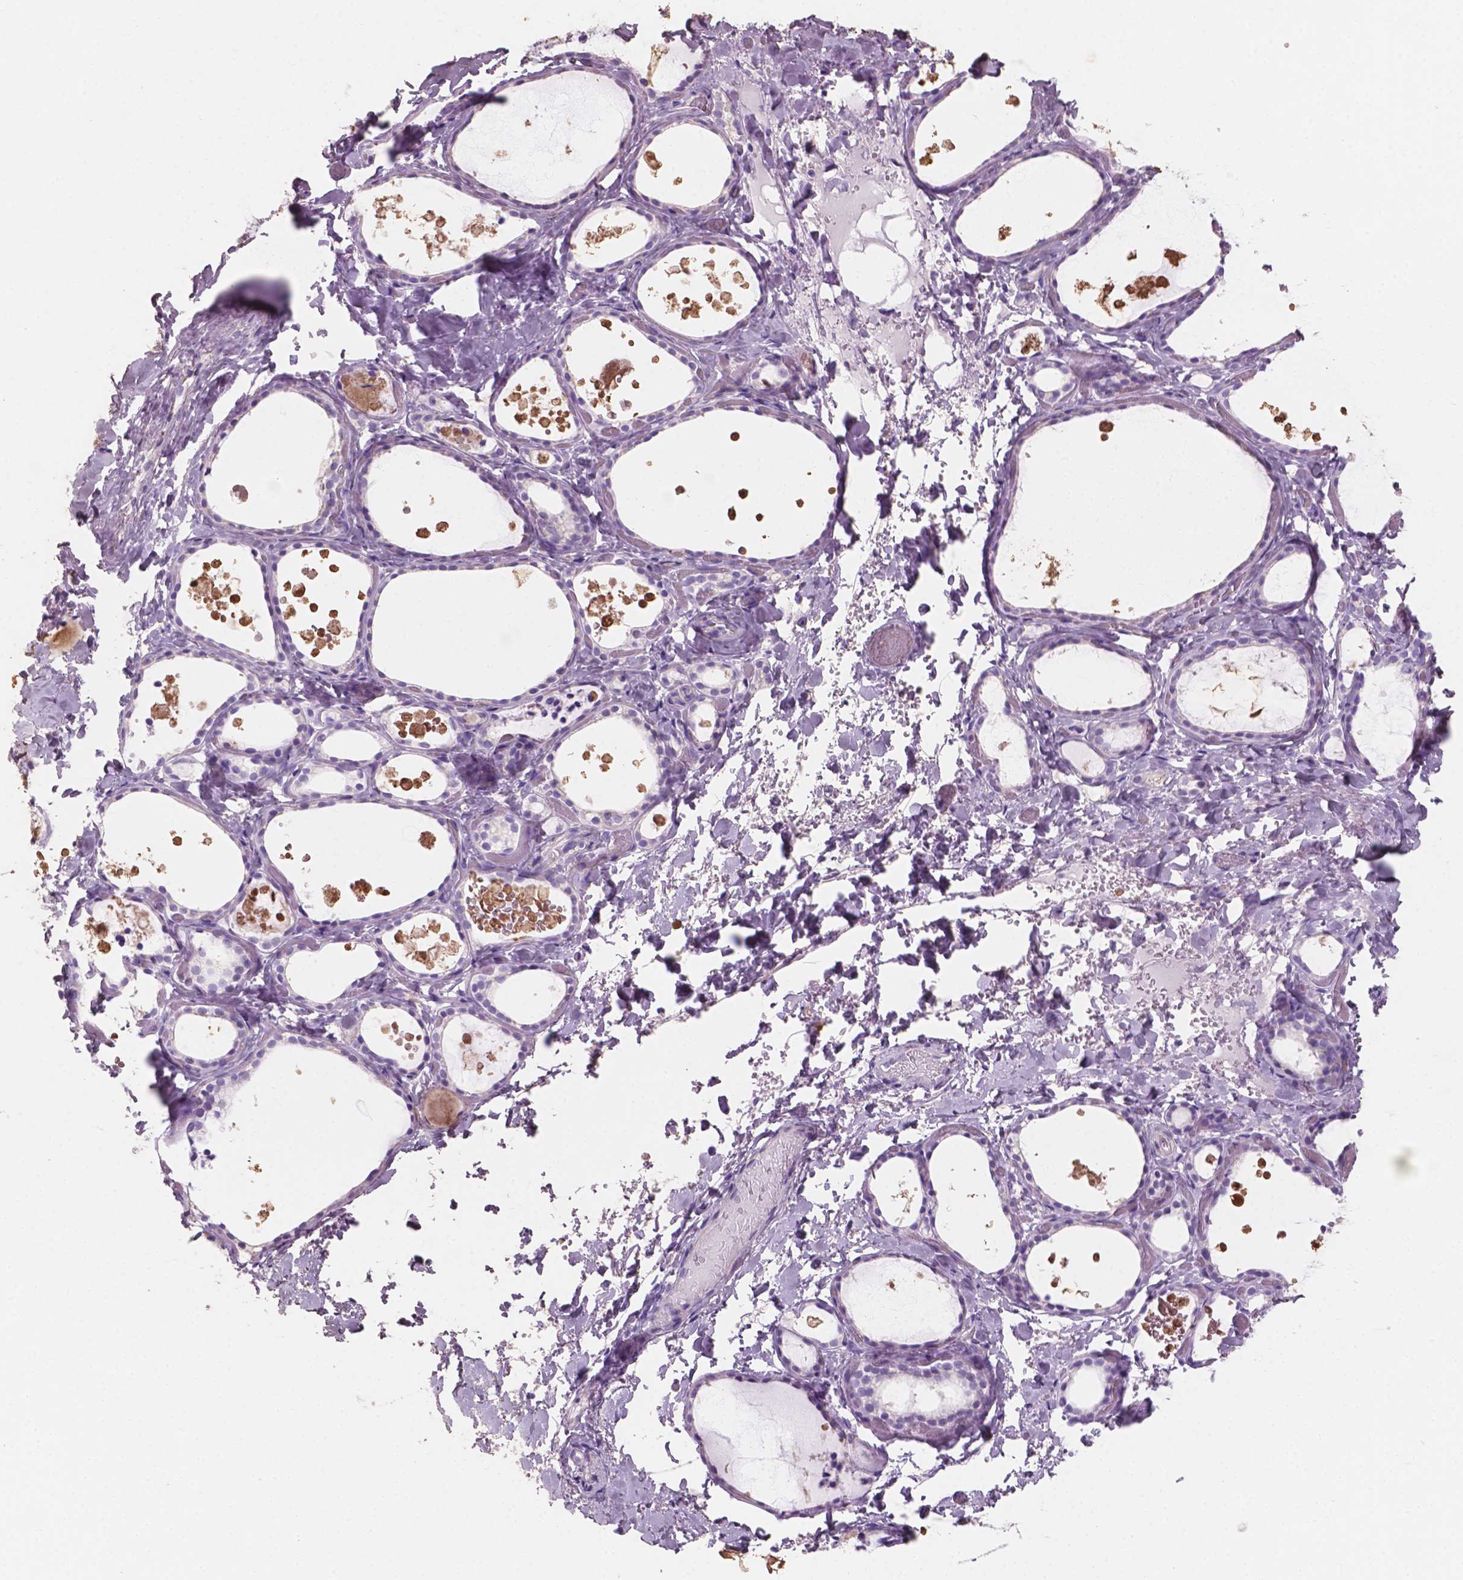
{"staining": {"intensity": "negative", "quantity": "none", "location": "none"}, "tissue": "thyroid gland", "cell_type": "Glandular cells", "image_type": "normal", "snomed": [{"axis": "morphology", "description": "Normal tissue, NOS"}, {"axis": "topography", "description": "Thyroid gland"}], "caption": "IHC histopathology image of benign thyroid gland: human thyroid gland stained with DAB (3,3'-diaminobenzidine) shows no significant protein staining in glandular cells. (Brightfield microscopy of DAB IHC at high magnification).", "gene": "SBSN", "patient": {"sex": "female", "age": 56}}